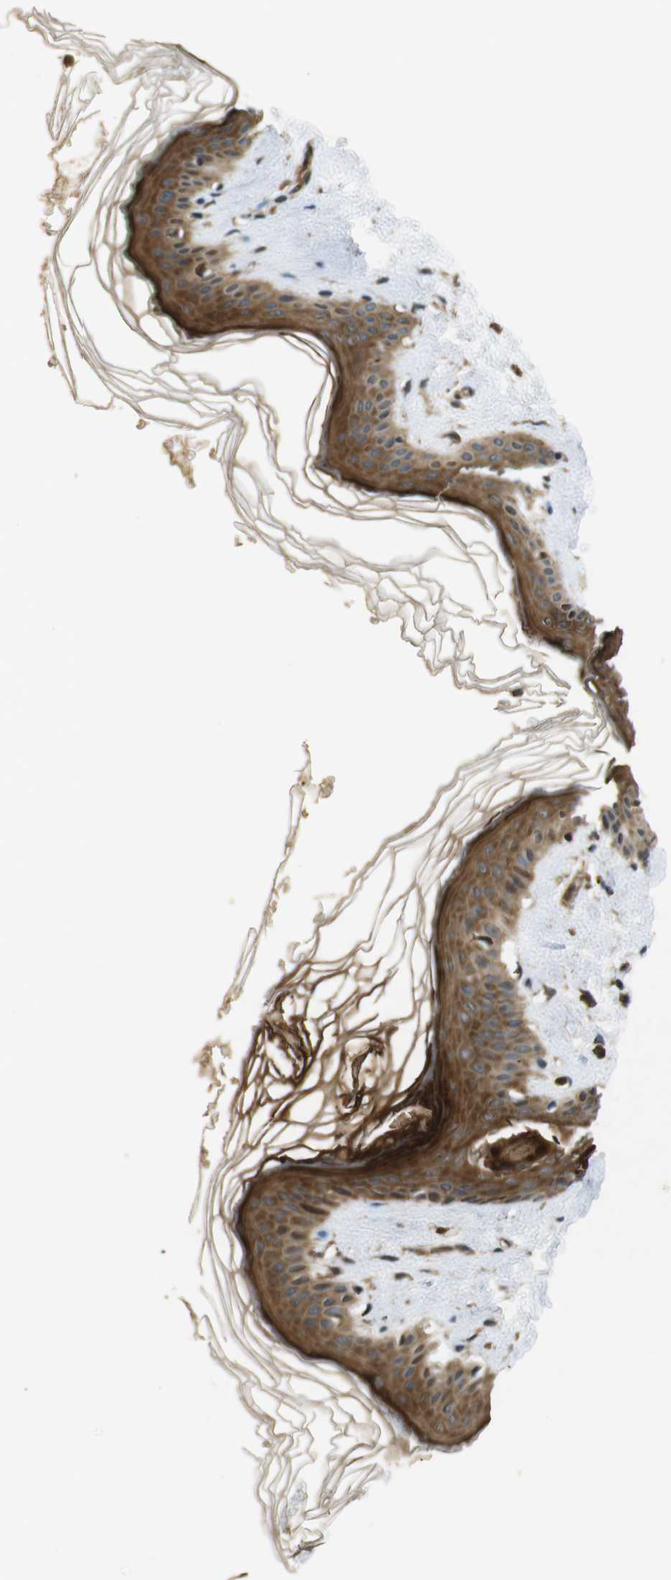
{"staining": {"intensity": "moderate", "quantity": ">75%", "location": "cytoplasmic/membranous"}, "tissue": "skin", "cell_type": "Fibroblasts", "image_type": "normal", "snomed": [{"axis": "morphology", "description": "Normal tissue, NOS"}, {"axis": "topography", "description": "Skin"}], "caption": "High-magnification brightfield microscopy of benign skin stained with DAB (brown) and counterstained with hematoxylin (blue). fibroblasts exhibit moderate cytoplasmic/membranous expression is present in about>75% of cells.", "gene": "BNIP3", "patient": {"sex": "female", "age": 41}}